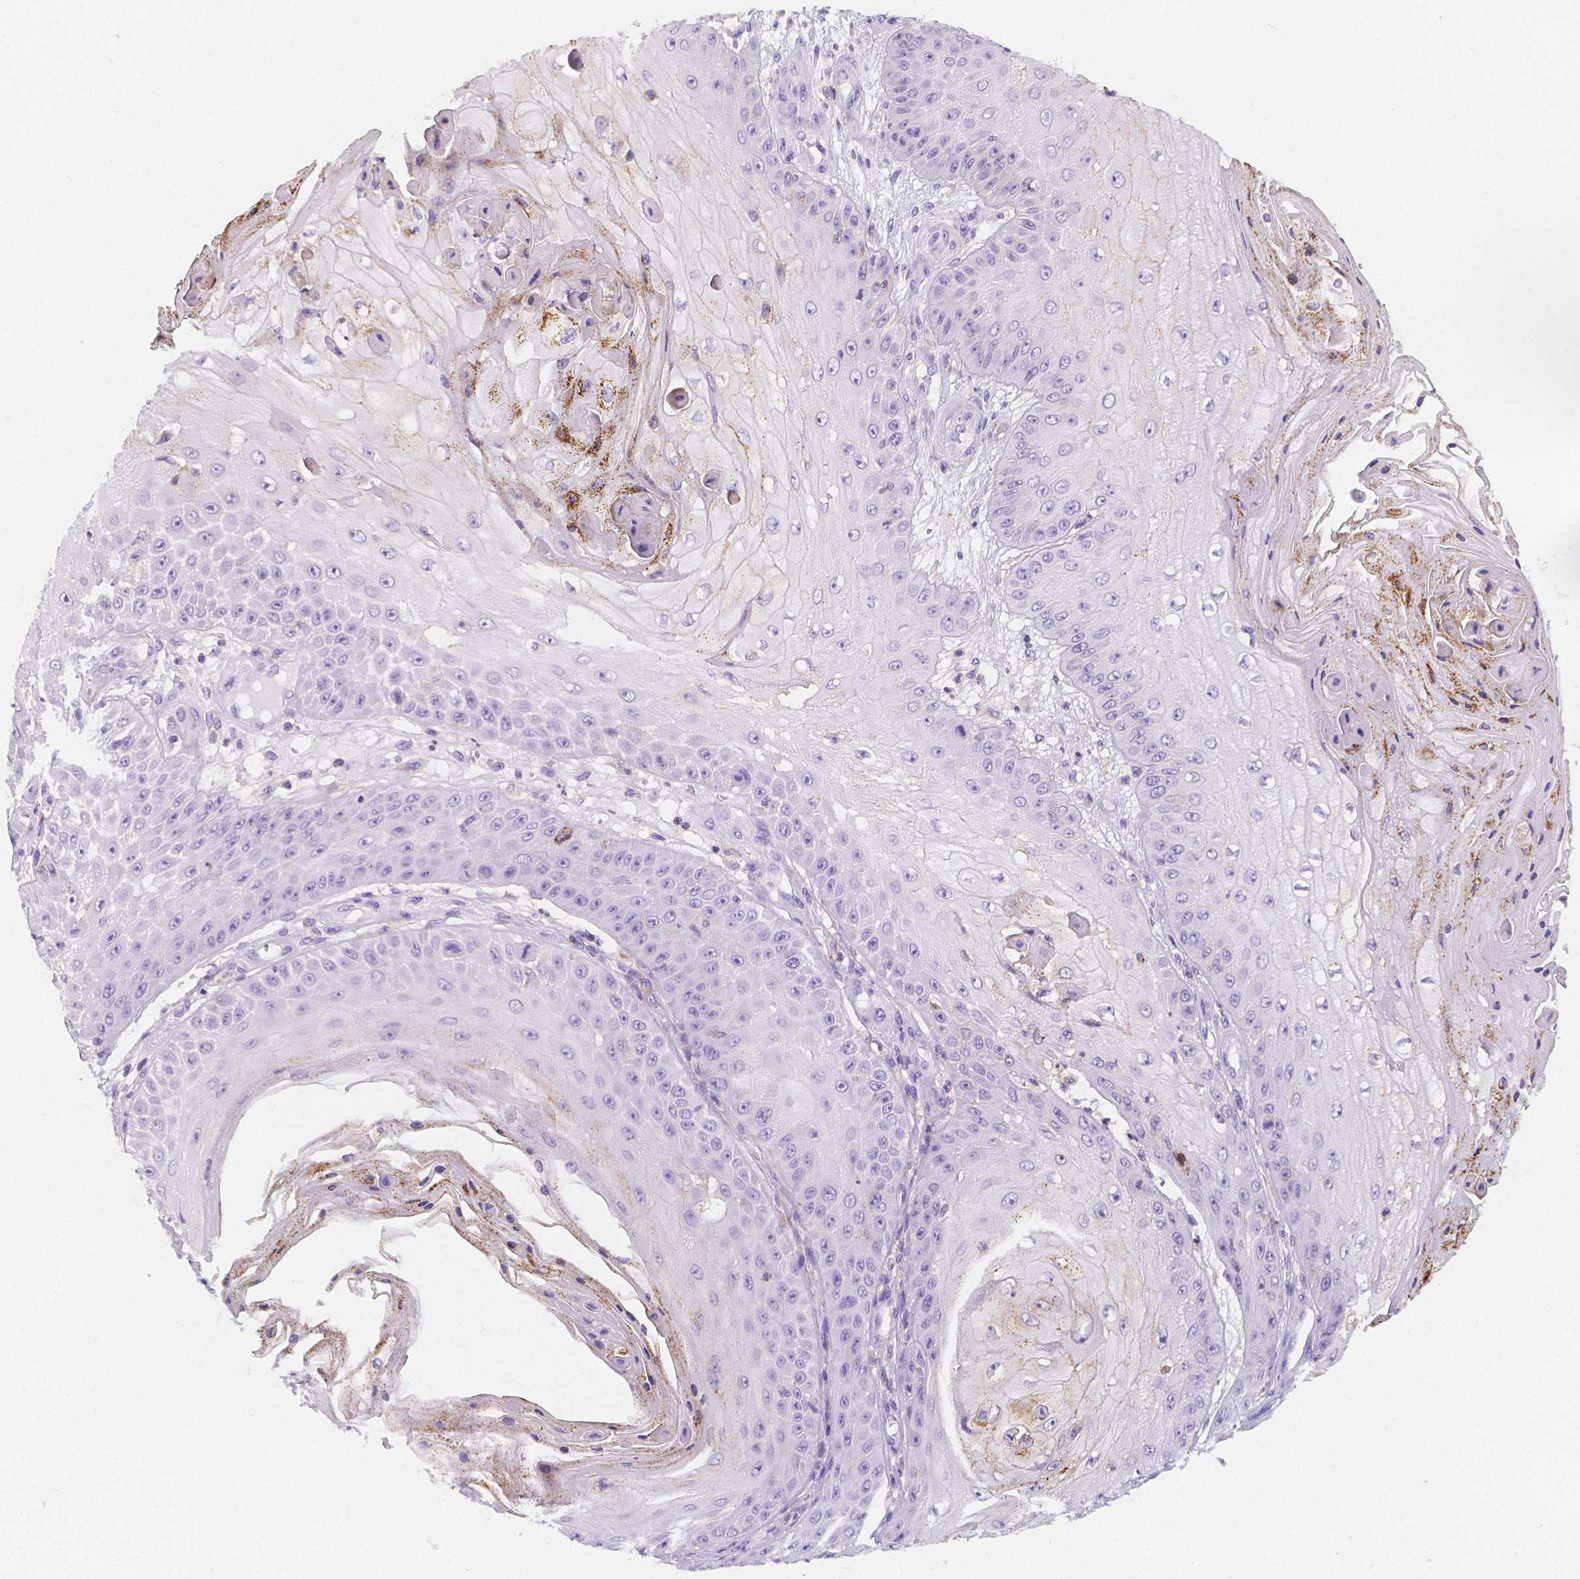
{"staining": {"intensity": "weak", "quantity": "<25%", "location": "cytoplasmic/membranous"}, "tissue": "skin cancer", "cell_type": "Tumor cells", "image_type": "cancer", "snomed": [{"axis": "morphology", "description": "Squamous cell carcinoma, NOS"}, {"axis": "topography", "description": "Skin"}], "caption": "Skin cancer was stained to show a protein in brown. There is no significant staining in tumor cells.", "gene": "GABRD", "patient": {"sex": "male", "age": 70}}